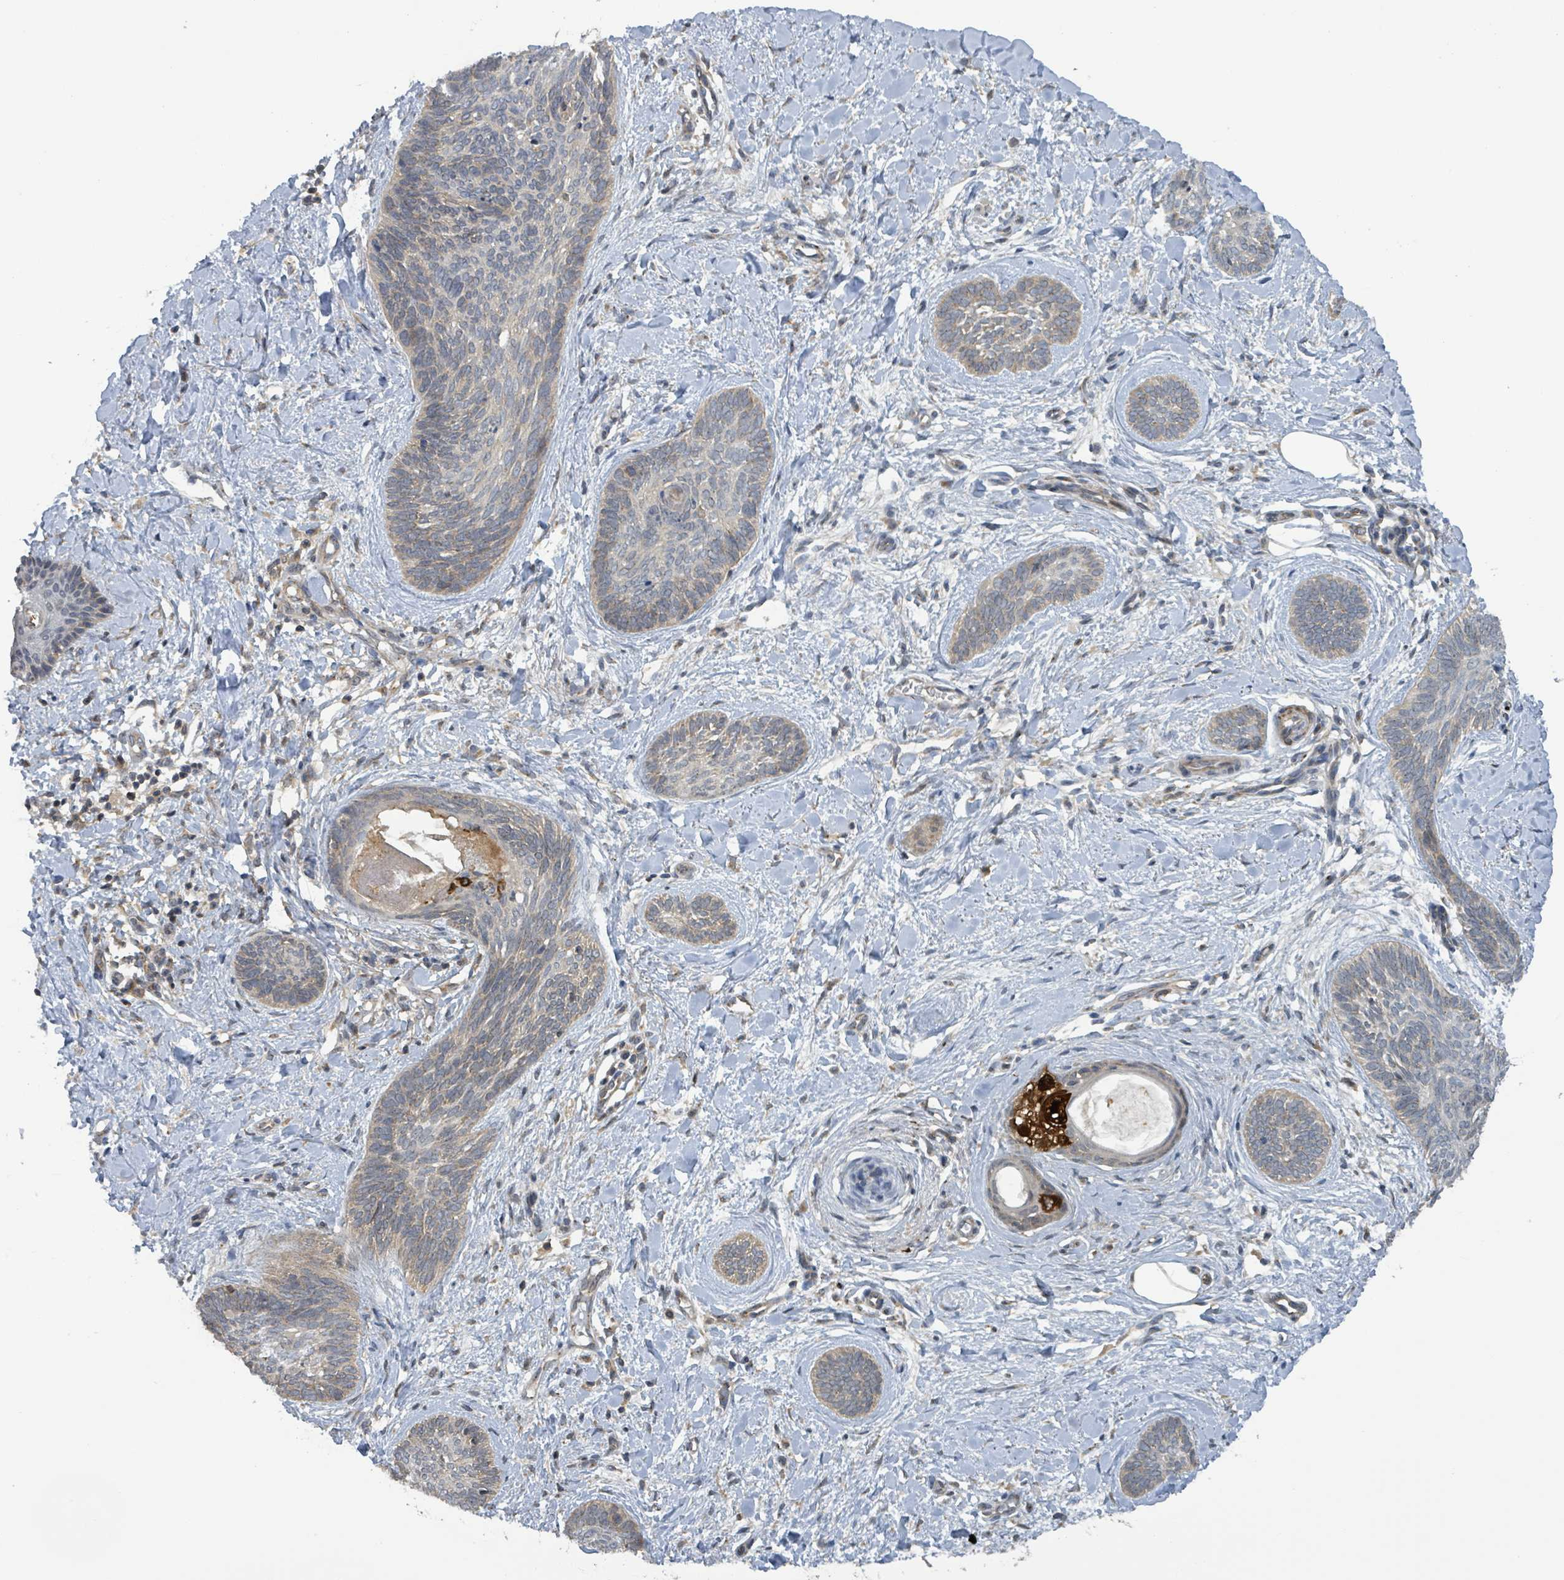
{"staining": {"intensity": "moderate", "quantity": "25%-75%", "location": "cytoplasmic/membranous"}, "tissue": "skin cancer", "cell_type": "Tumor cells", "image_type": "cancer", "snomed": [{"axis": "morphology", "description": "Basal cell carcinoma"}, {"axis": "topography", "description": "Skin"}], "caption": "The histopathology image demonstrates staining of basal cell carcinoma (skin), revealing moderate cytoplasmic/membranous protein positivity (brown color) within tumor cells.", "gene": "CCDC121", "patient": {"sex": "female", "age": 81}}